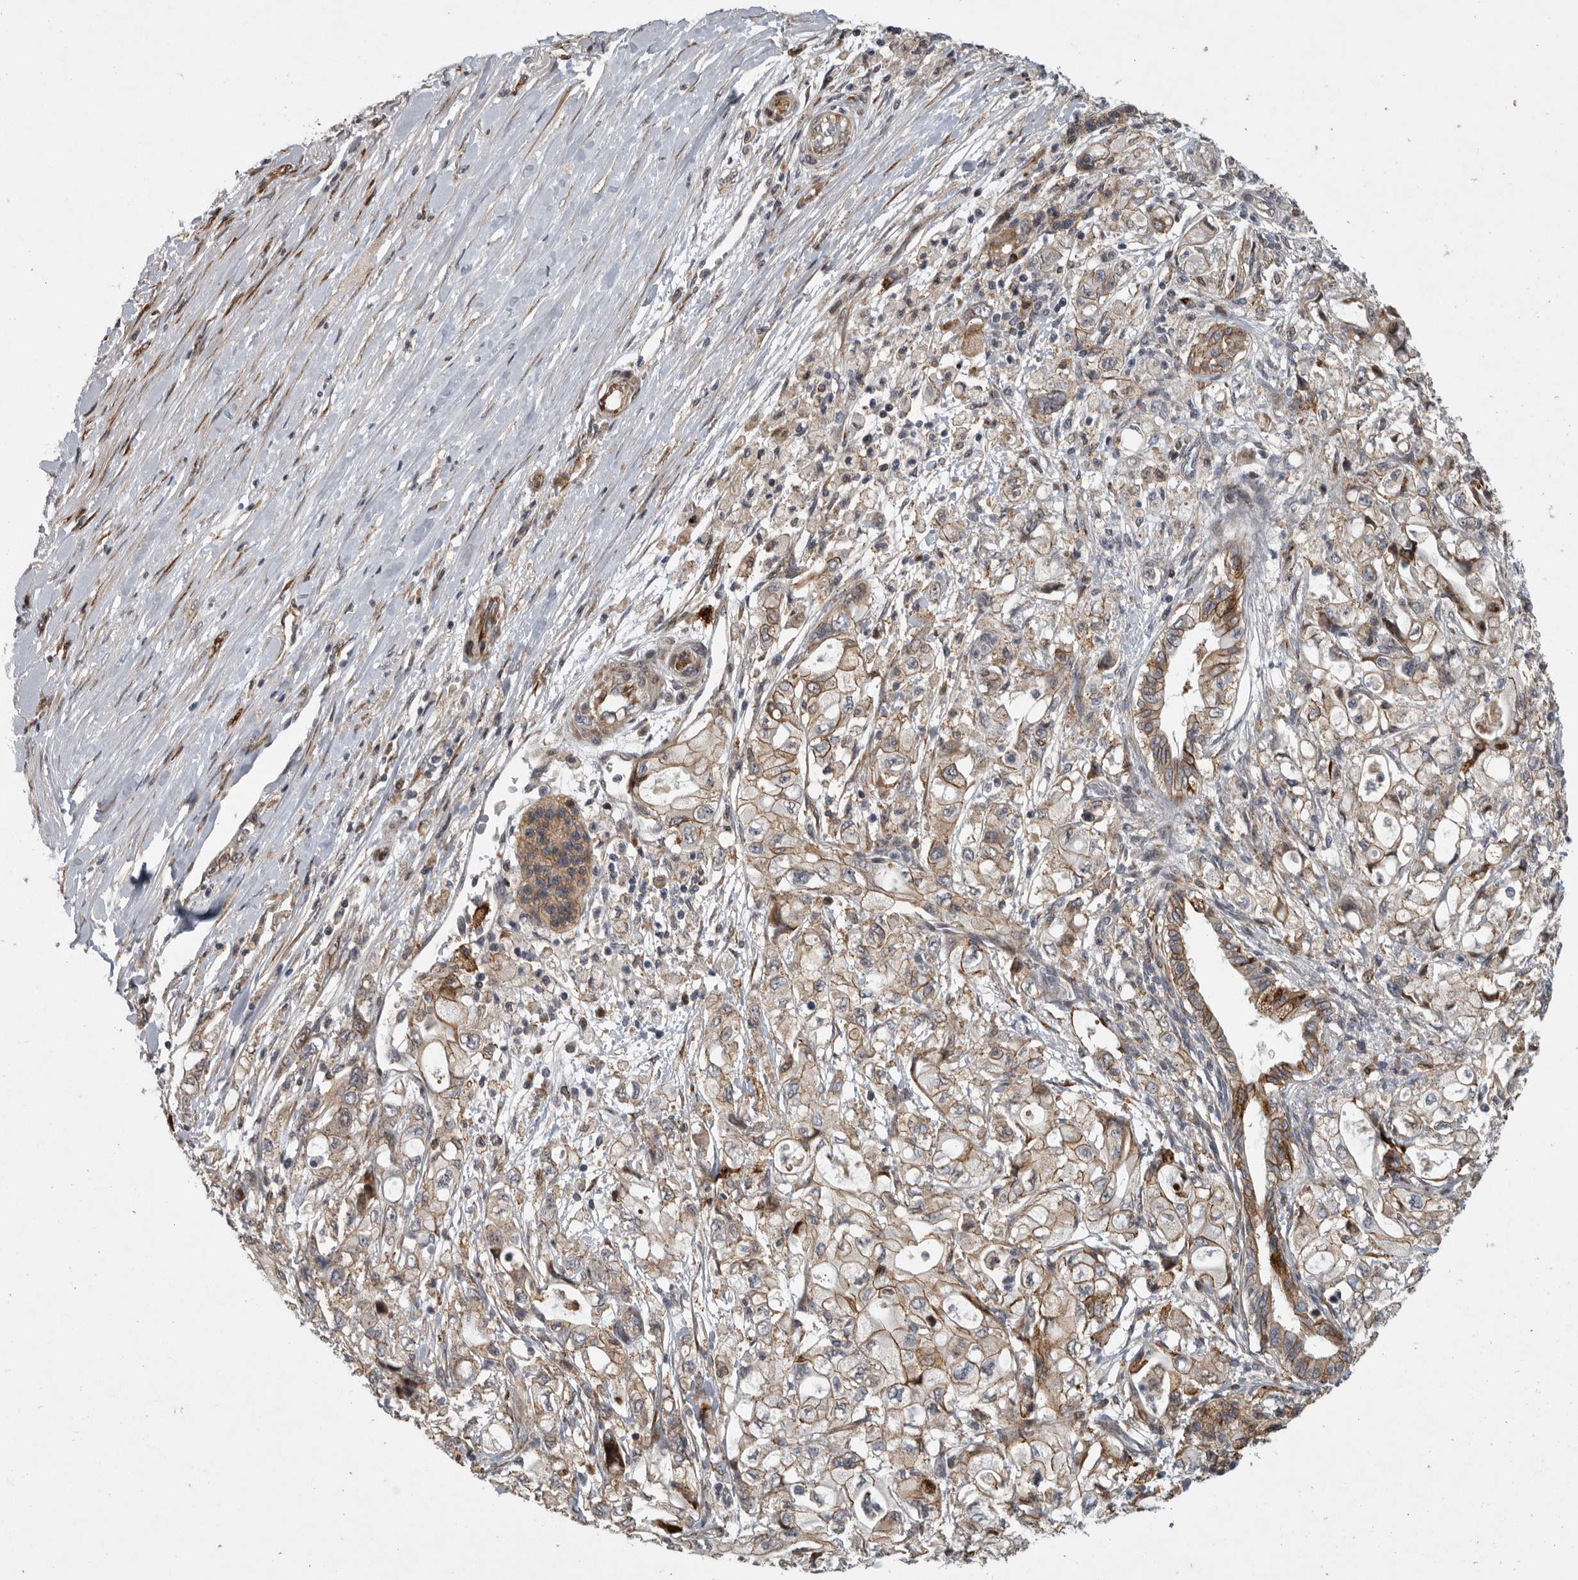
{"staining": {"intensity": "moderate", "quantity": ">75%", "location": "cytoplasmic/membranous"}, "tissue": "pancreatic cancer", "cell_type": "Tumor cells", "image_type": "cancer", "snomed": [{"axis": "morphology", "description": "Adenocarcinoma, NOS"}, {"axis": "topography", "description": "Pancreas"}], "caption": "The photomicrograph demonstrates a brown stain indicating the presence of a protein in the cytoplasmic/membranous of tumor cells in pancreatic cancer (adenocarcinoma).", "gene": "MPDZ", "patient": {"sex": "male", "age": 79}}